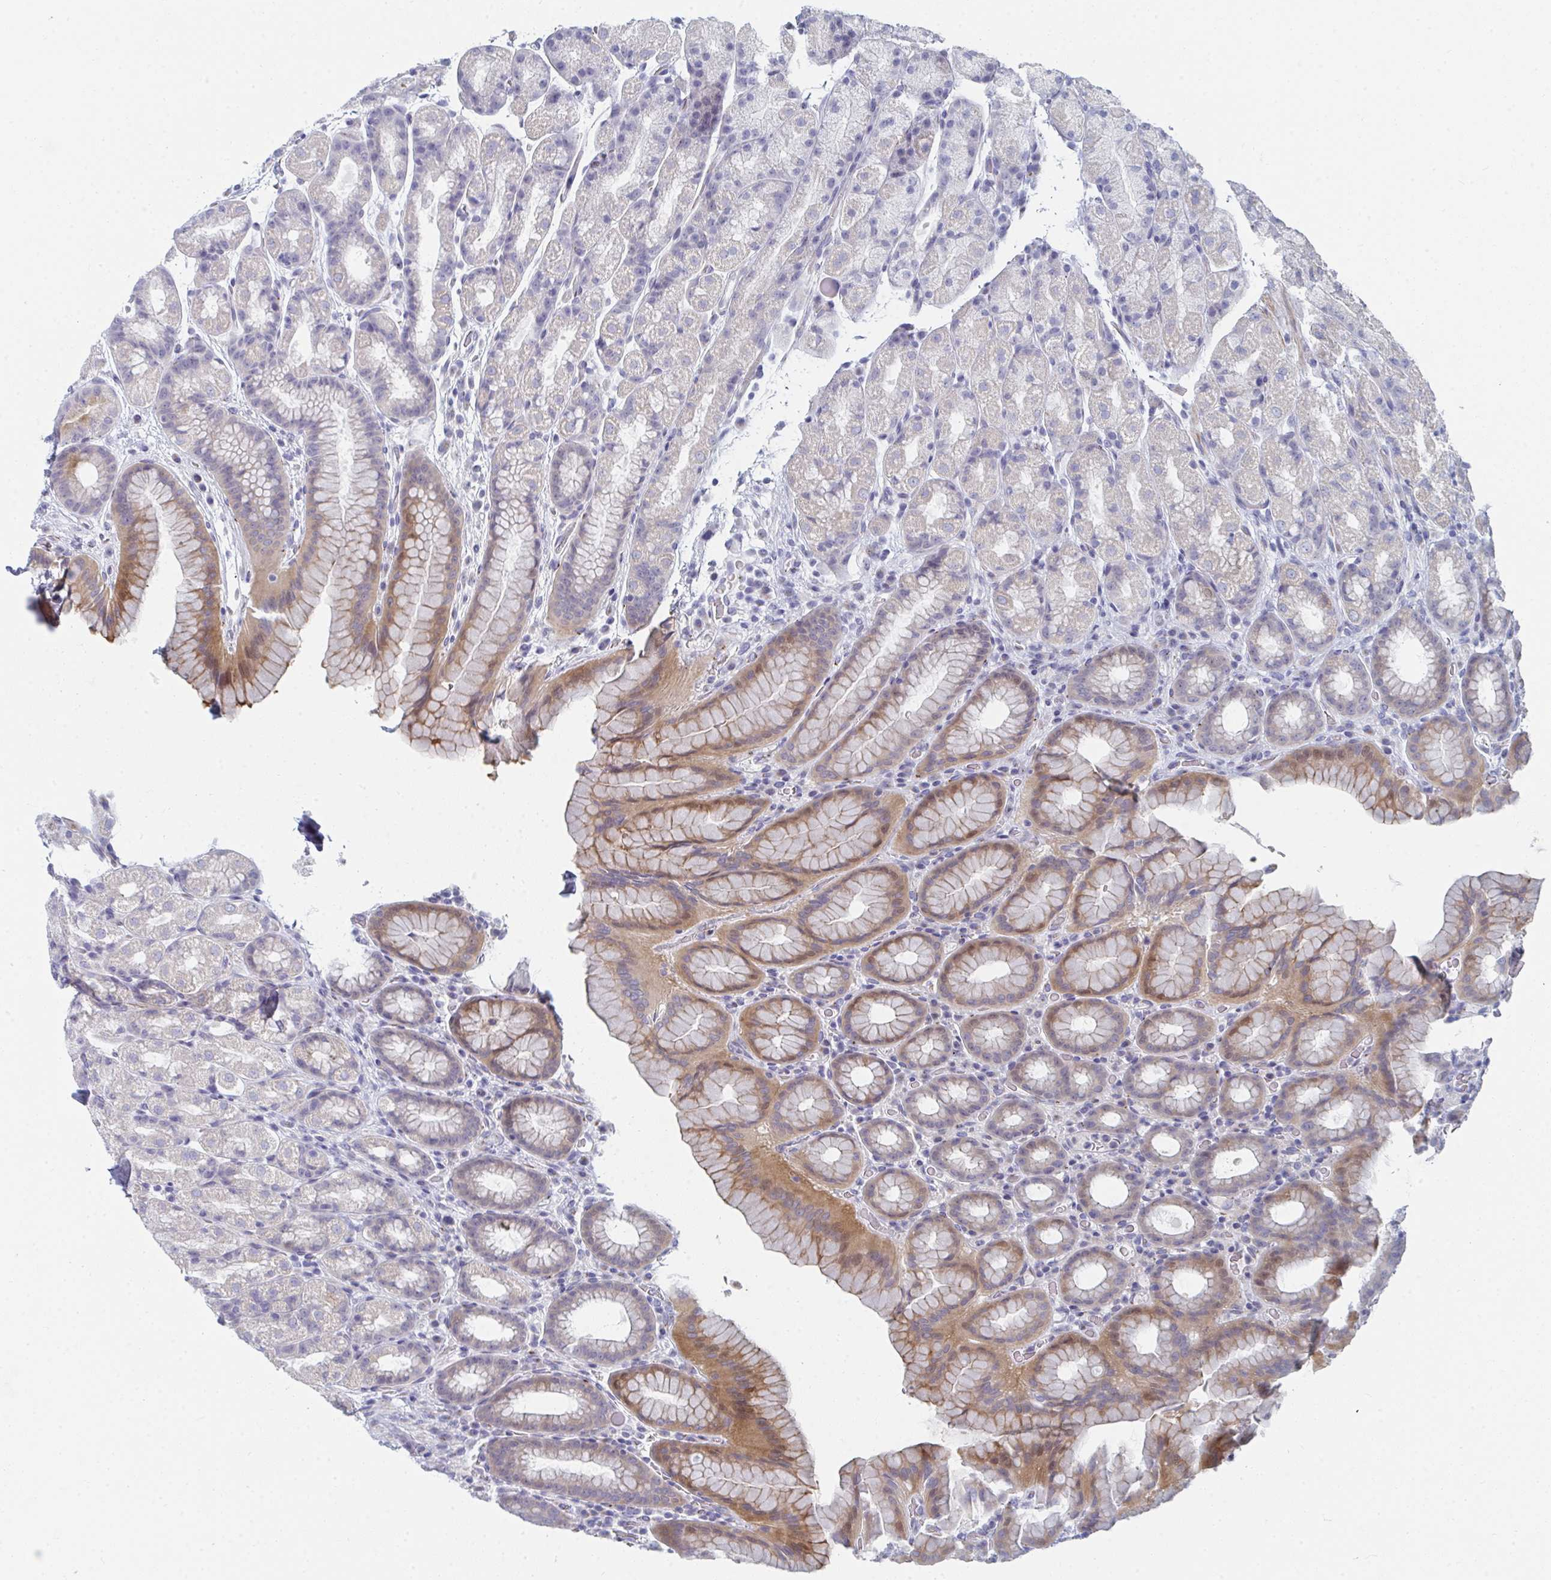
{"staining": {"intensity": "strong", "quantity": "<25%", "location": "cytoplasmic/membranous"}, "tissue": "stomach", "cell_type": "Glandular cells", "image_type": "normal", "snomed": [{"axis": "morphology", "description": "Normal tissue, NOS"}, {"axis": "topography", "description": "Stomach, upper"}, {"axis": "topography", "description": "Stomach"}], "caption": "Immunohistochemistry (DAB (3,3'-diaminobenzidine)) staining of normal human stomach shows strong cytoplasmic/membranous protein staining in about <25% of glandular cells.", "gene": "PSMG1", "patient": {"sex": "male", "age": 68}}